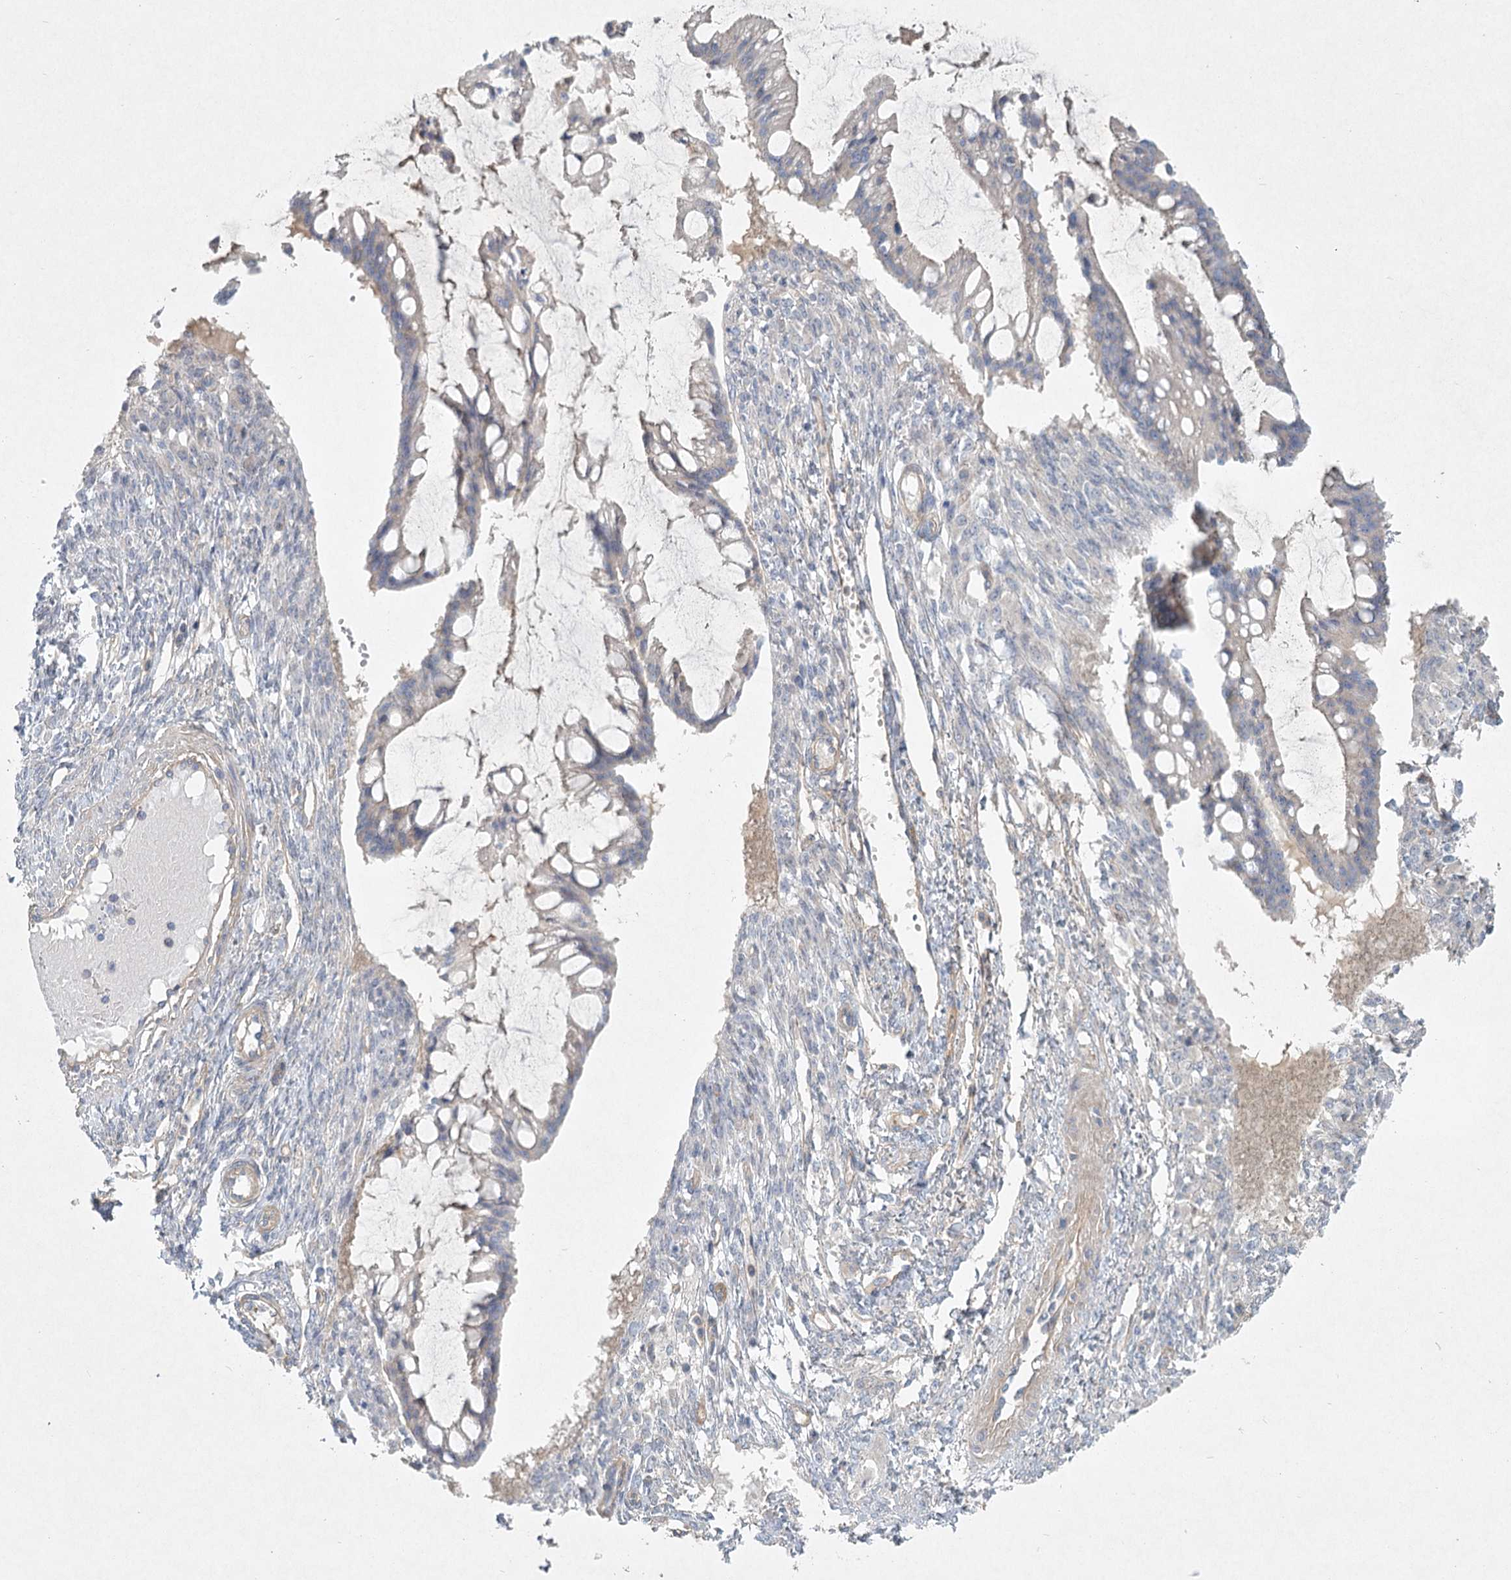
{"staining": {"intensity": "weak", "quantity": "<25%", "location": "cytoplasmic/membranous"}, "tissue": "ovarian cancer", "cell_type": "Tumor cells", "image_type": "cancer", "snomed": [{"axis": "morphology", "description": "Cystadenocarcinoma, mucinous, NOS"}, {"axis": "topography", "description": "Ovary"}], "caption": "This is an IHC photomicrograph of ovarian cancer (mucinous cystadenocarcinoma). There is no expression in tumor cells.", "gene": "DNMBP", "patient": {"sex": "female", "age": 73}}